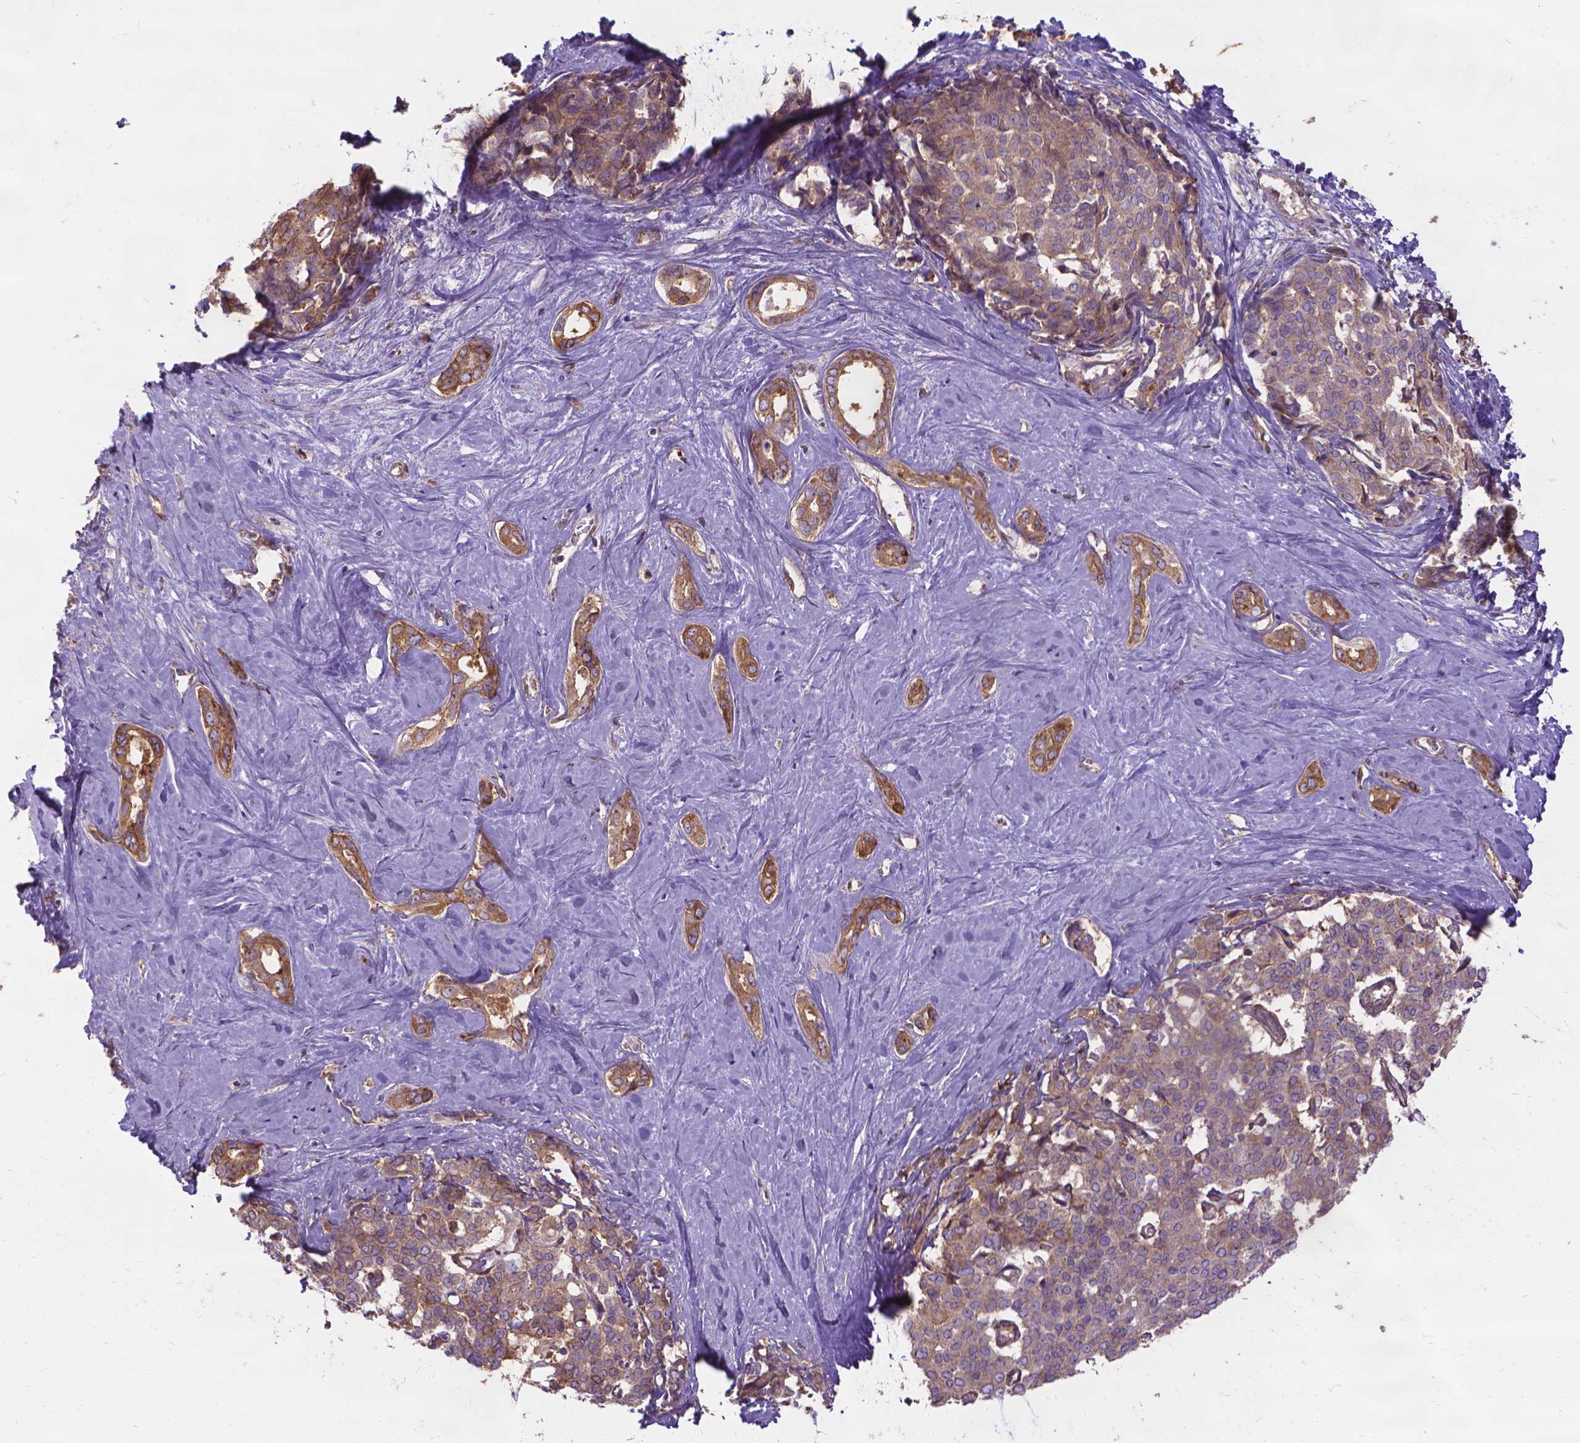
{"staining": {"intensity": "moderate", "quantity": ">75%", "location": "cytoplasmic/membranous"}, "tissue": "liver cancer", "cell_type": "Tumor cells", "image_type": "cancer", "snomed": [{"axis": "morphology", "description": "Cholangiocarcinoma"}, {"axis": "topography", "description": "Liver"}], "caption": "Human liver cholangiocarcinoma stained with a brown dye exhibits moderate cytoplasmic/membranous positive expression in approximately >75% of tumor cells.", "gene": "CFAP299", "patient": {"sex": "female", "age": 47}}